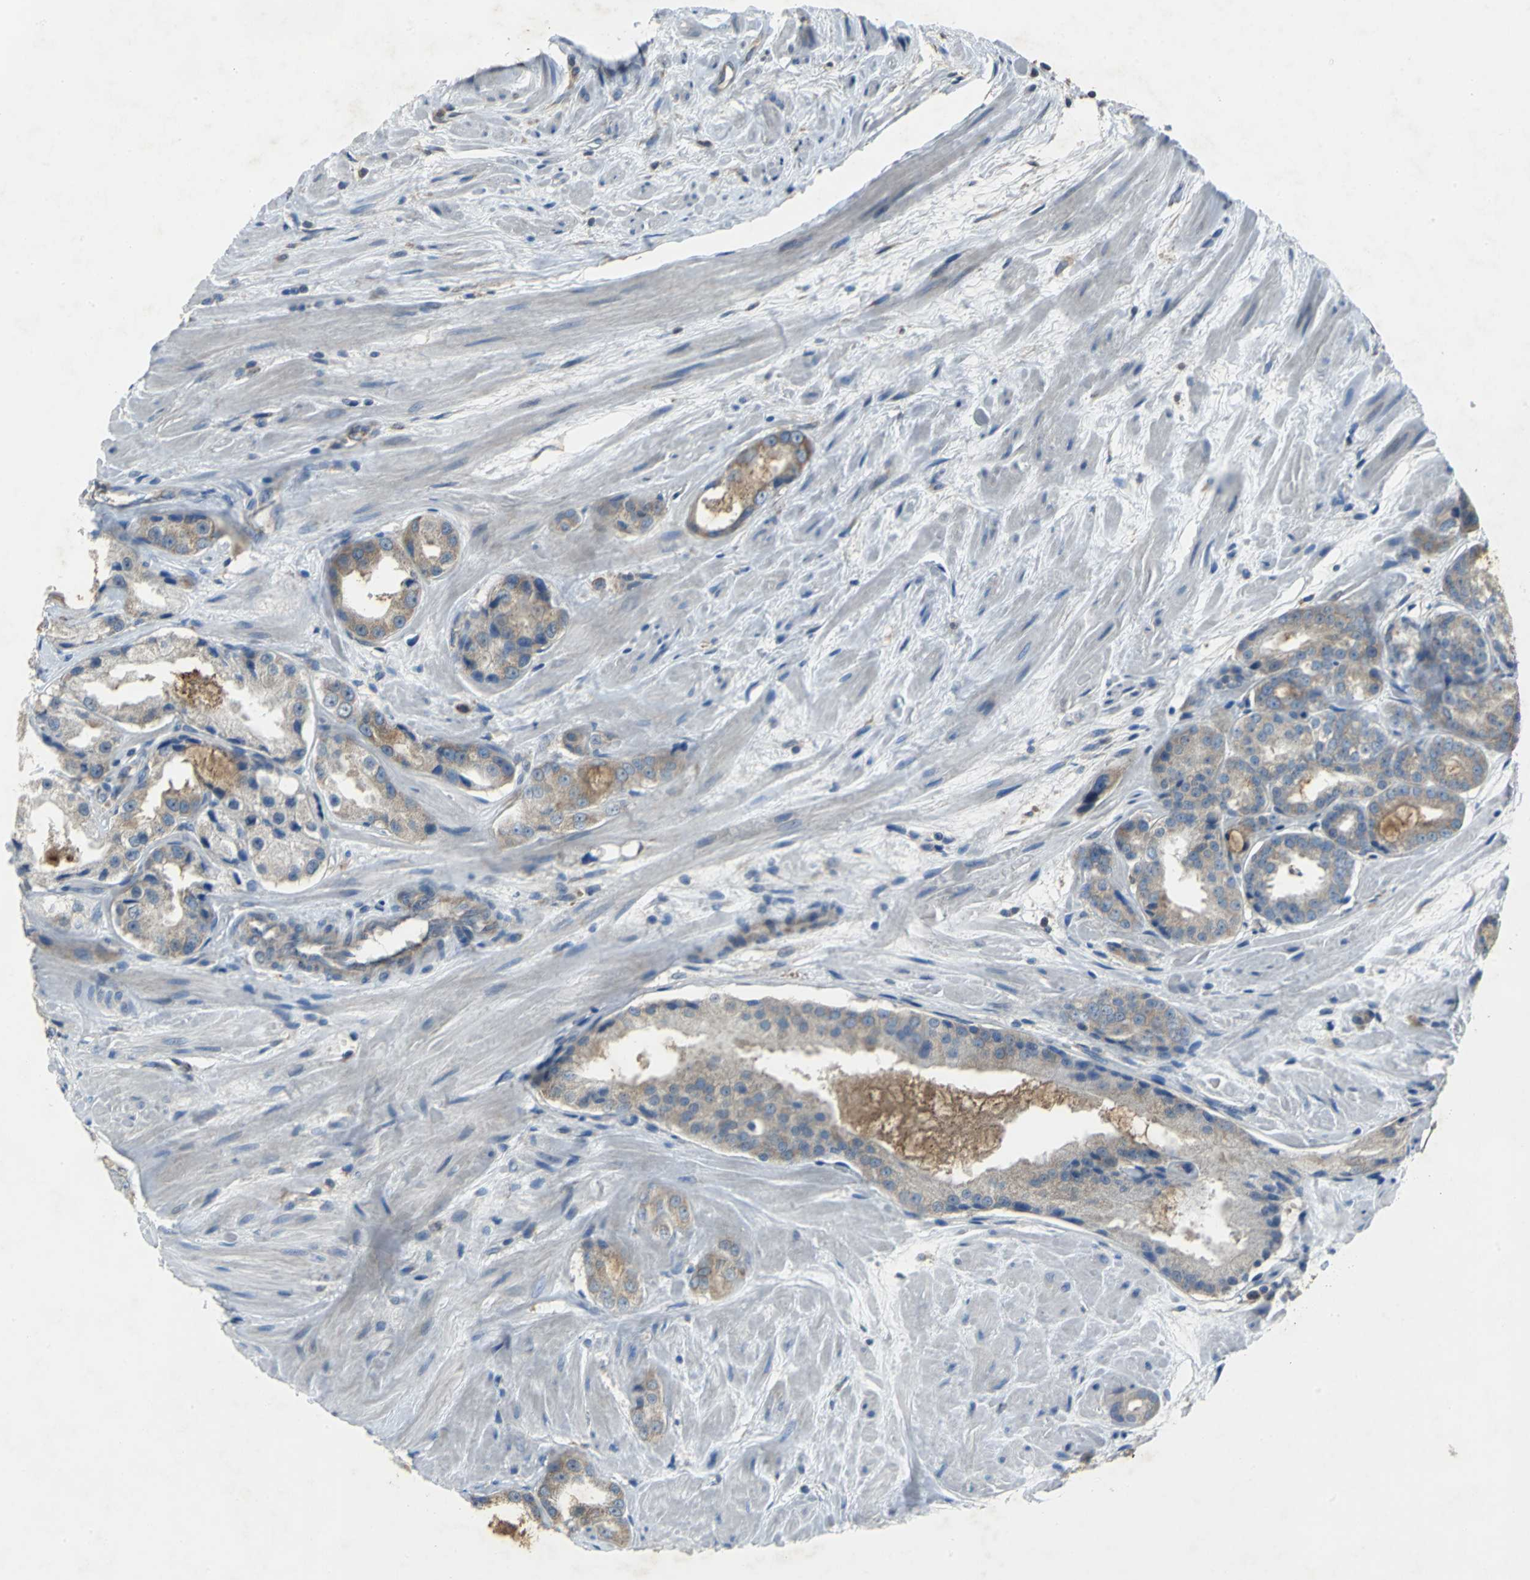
{"staining": {"intensity": "moderate", "quantity": ">75%", "location": "cytoplasmic/membranous"}, "tissue": "prostate cancer", "cell_type": "Tumor cells", "image_type": "cancer", "snomed": [{"axis": "morphology", "description": "Adenocarcinoma, Medium grade"}, {"axis": "topography", "description": "Prostate"}], "caption": "Immunohistochemical staining of human adenocarcinoma (medium-grade) (prostate) demonstrates moderate cytoplasmic/membranous protein positivity in about >75% of tumor cells.", "gene": "EIF5A", "patient": {"sex": "male", "age": 60}}